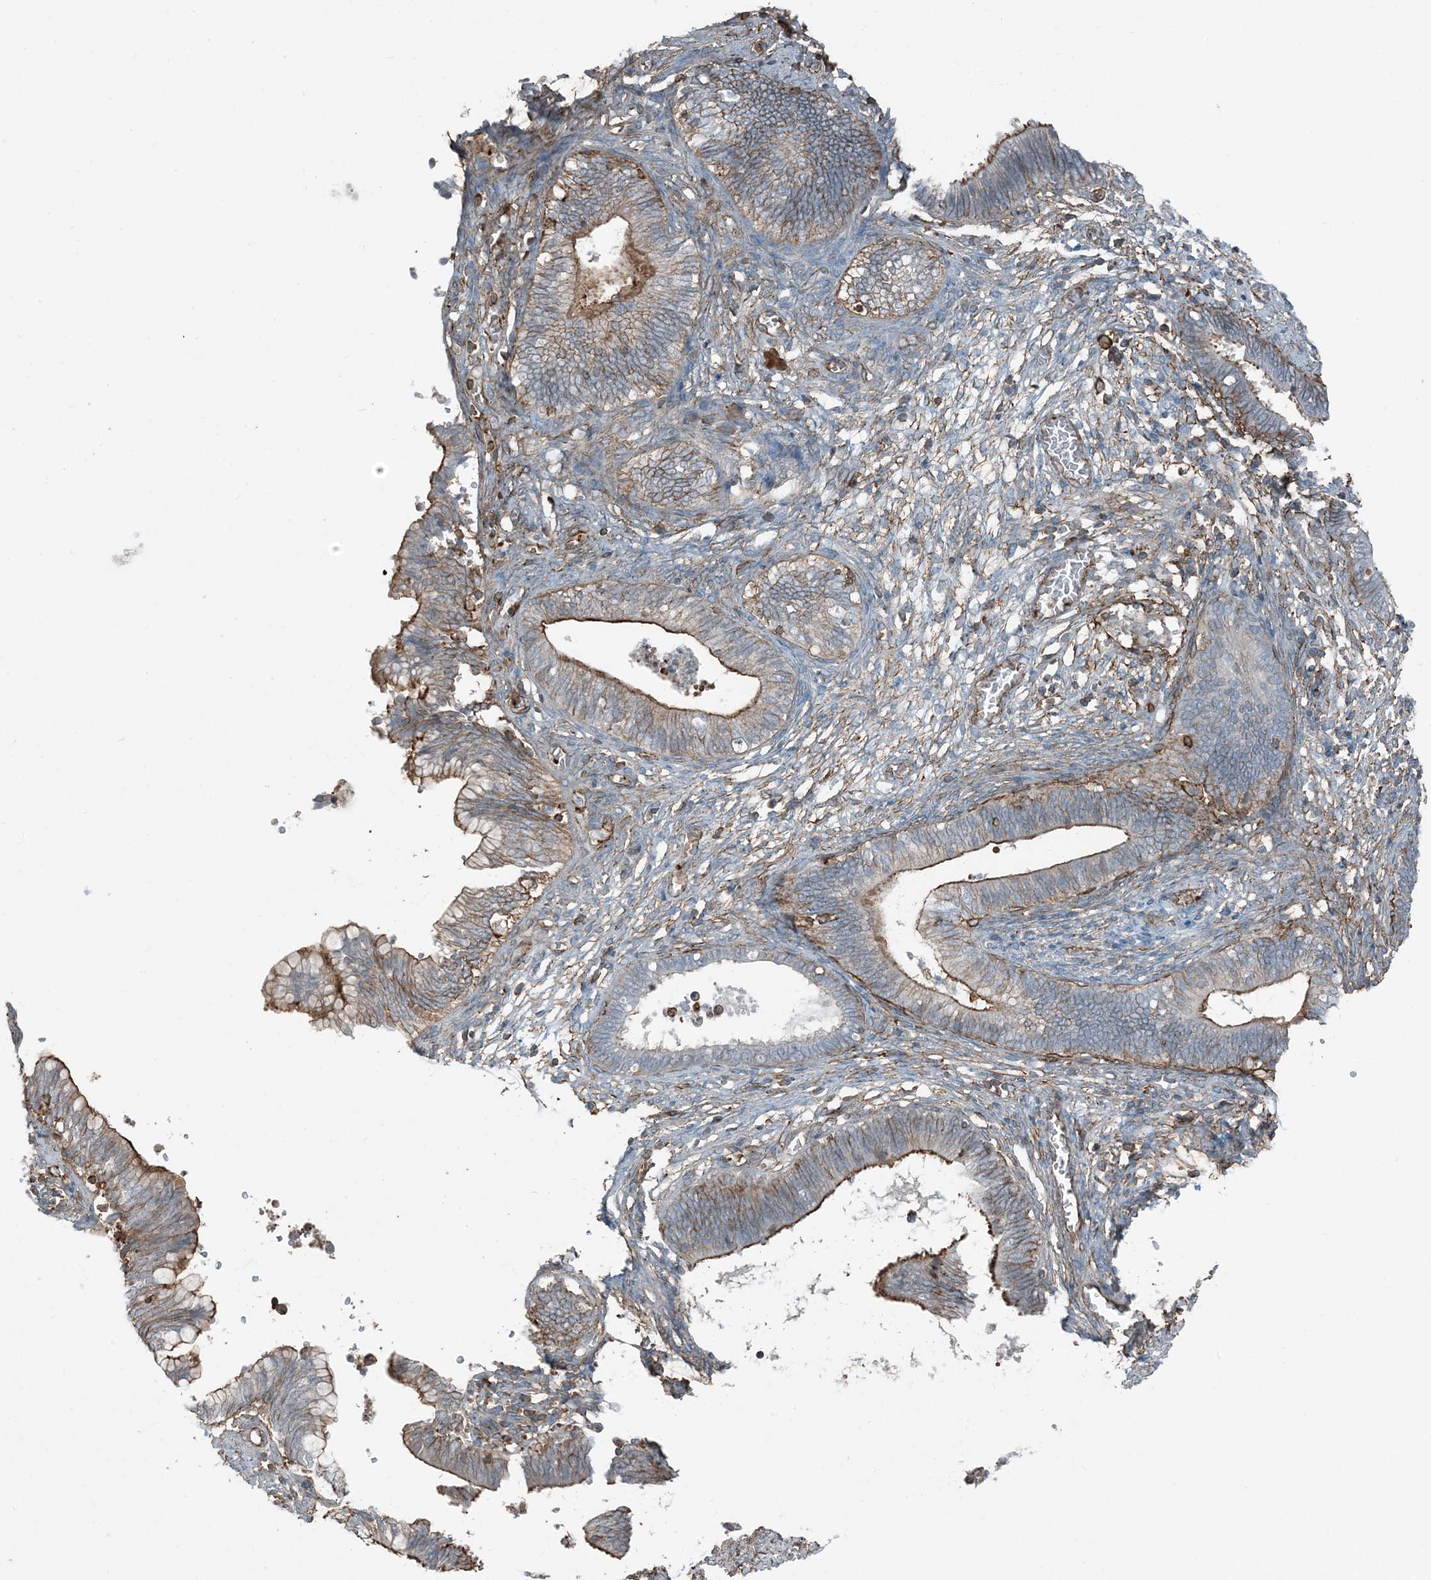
{"staining": {"intensity": "moderate", "quantity": "25%-75%", "location": "cytoplasmic/membranous"}, "tissue": "cervical cancer", "cell_type": "Tumor cells", "image_type": "cancer", "snomed": [{"axis": "morphology", "description": "Adenocarcinoma, NOS"}, {"axis": "topography", "description": "Cervix"}], "caption": "A medium amount of moderate cytoplasmic/membranous staining is appreciated in approximately 25%-75% of tumor cells in cervical cancer tissue. The staining was performed using DAB (3,3'-diaminobenzidine), with brown indicating positive protein expression. Nuclei are stained blue with hematoxylin.", "gene": "APOBEC3C", "patient": {"sex": "female", "age": 44}}